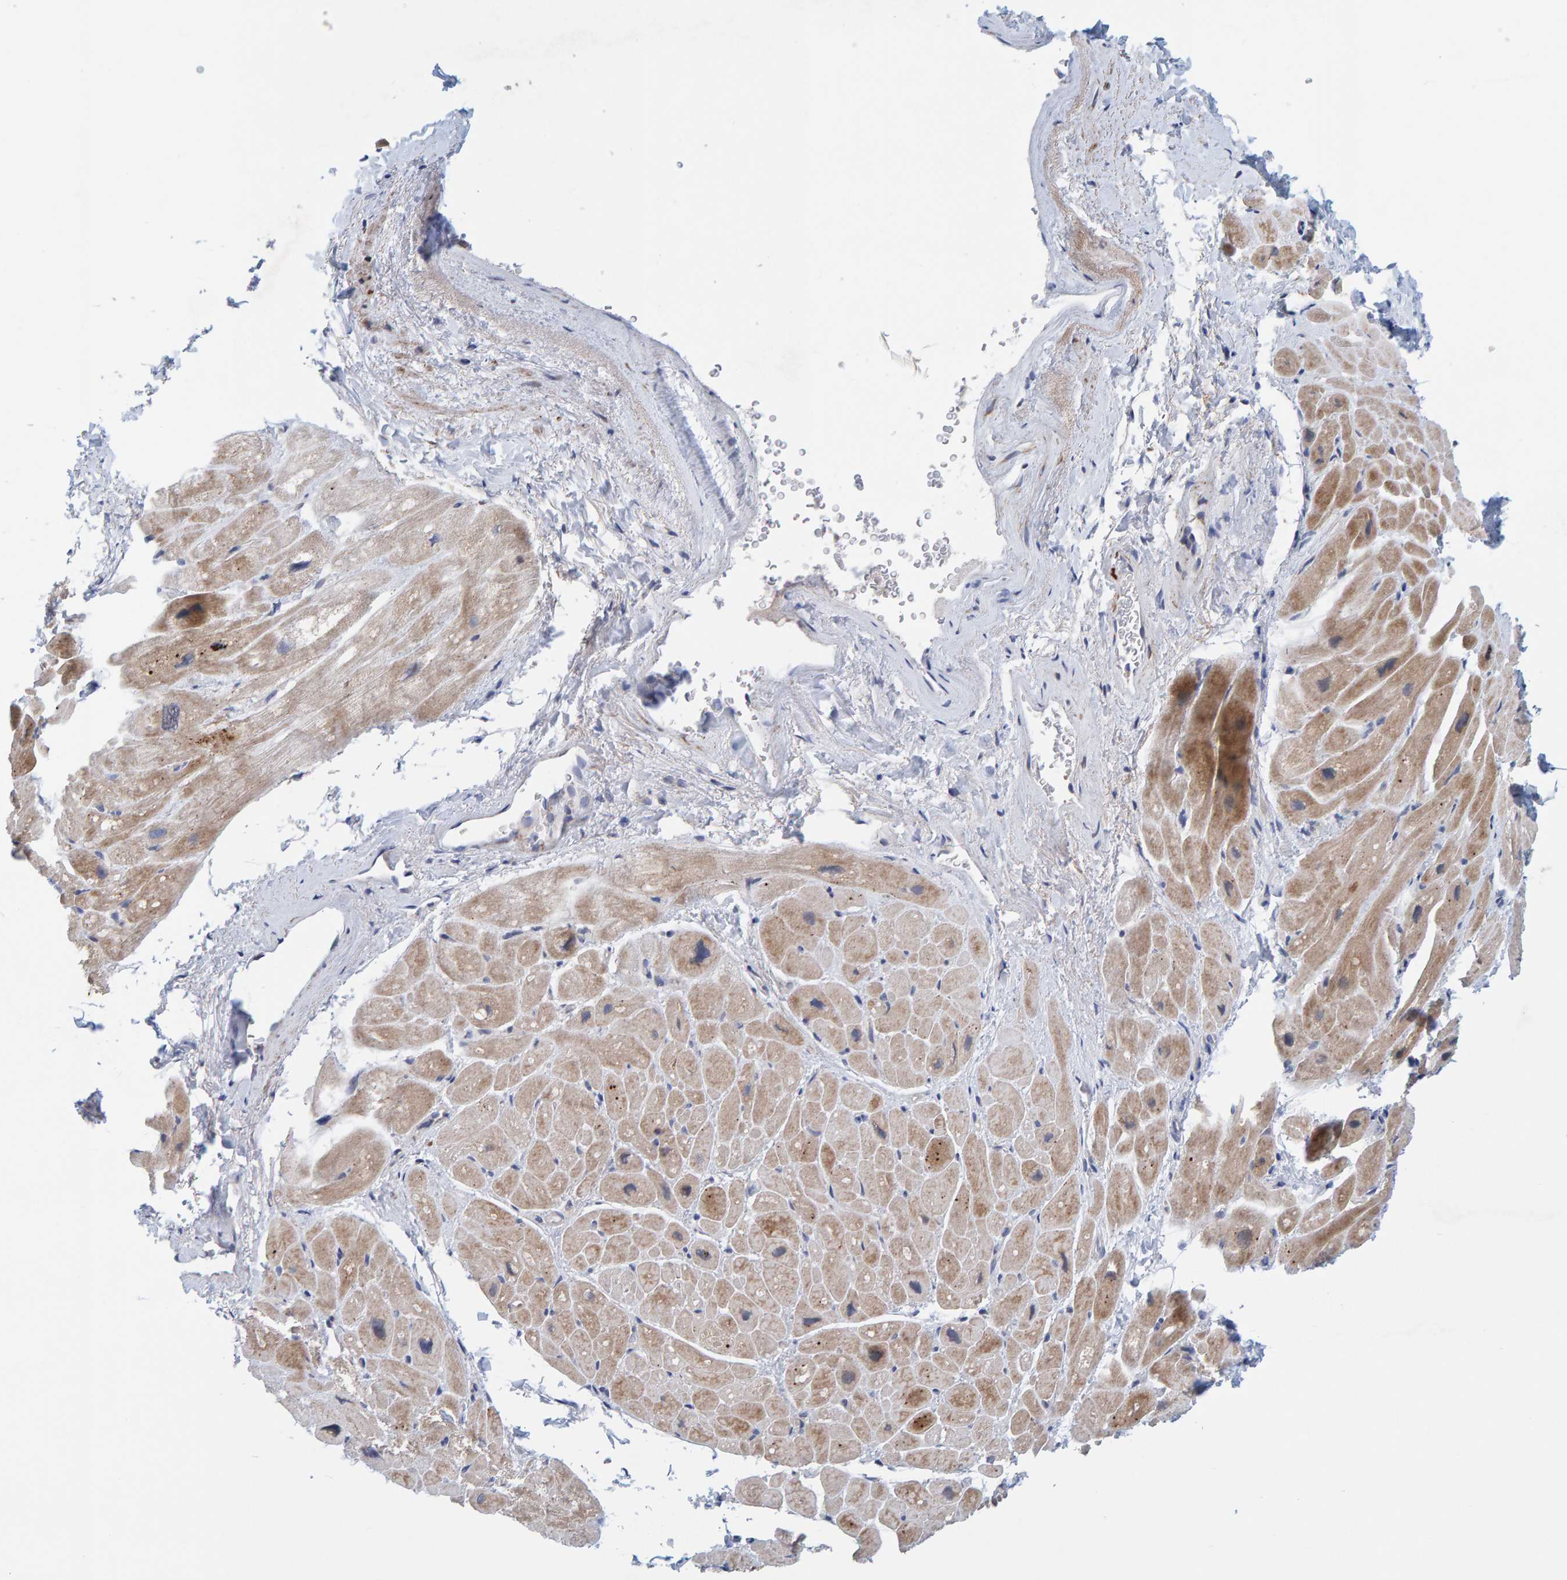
{"staining": {"intensity": "weak", "quantity": ">75%", "location": "cytoplasmic/membranous"}, "tissue": "heart muscle", "cell_type": "Cardiomyocytes", "image_type": "normal", "snomed": [{"axis": "morphology", "description": "Normal tissue, NOS"}, {"axis": "topography", "description": "Heart"}], "caption": "Protein staining exhibits weak cytoplasmic/membranous expression in about >75% of cardiomyocytes in benign heart muscle. (Brightfield microscopy of DAB IHC at high magnification).", "gene": "ZC3H3", "patient": {"sex": "male", "age": 49}}